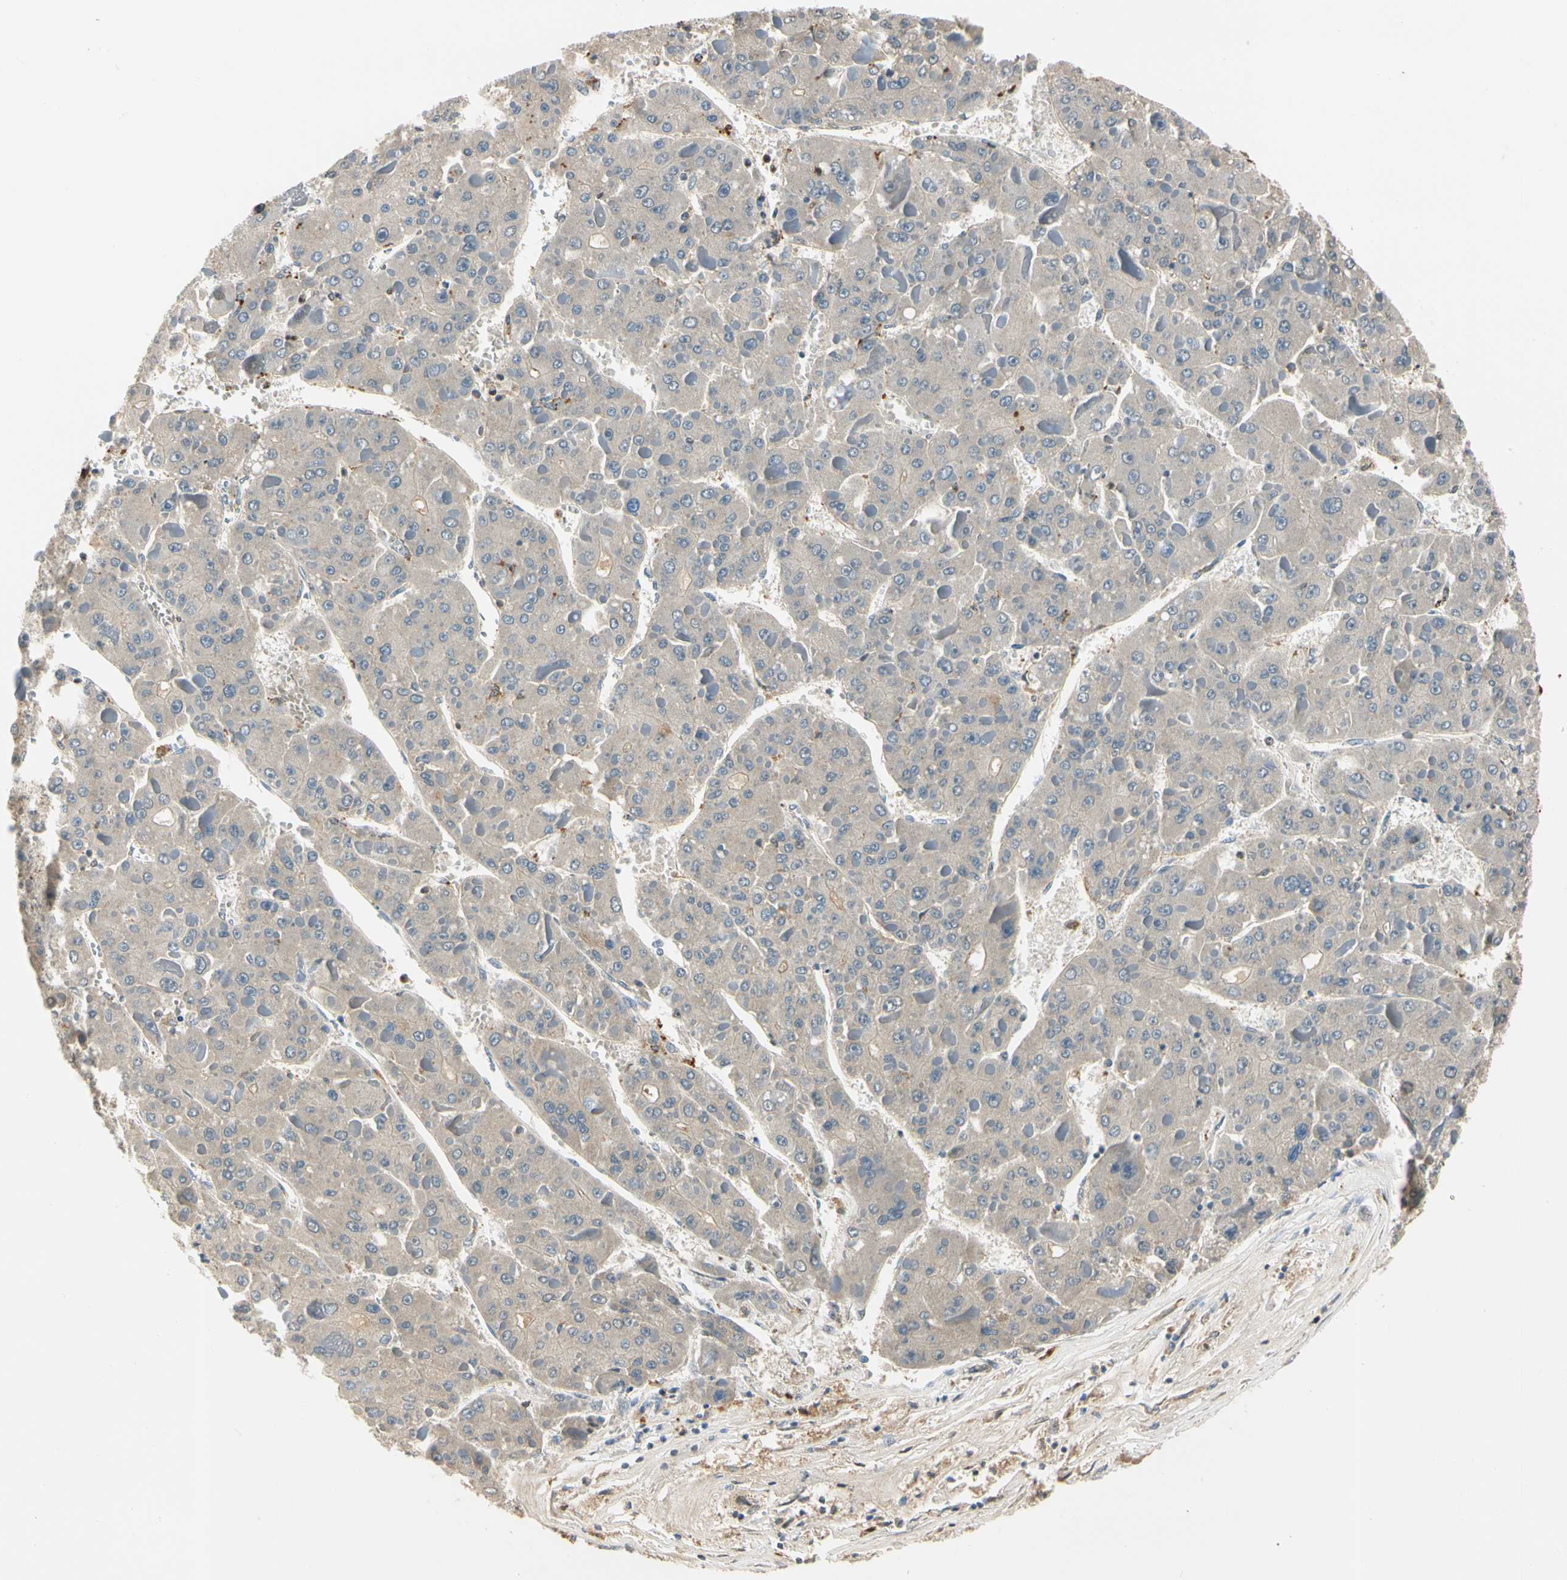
{"staining": {"intensity": "weak", "quantity": ">75%", "location": "cytoplasmic/membranous"}, "tissue": "liver cancer", "cell_type": "Tumor cells", "image_type": "cancer", "snomed": [{"axis": "morphology", "description": "Carcinoma, Hepatocellular, NOS"}, {"axis": "topography", "description": "Liver"}], "caption": "Liver cancer stained with a protein marker exhibits weak staining in tumor cells.", "gene": "LAMB3", "patient": {"sex": "female", "age": 73}}